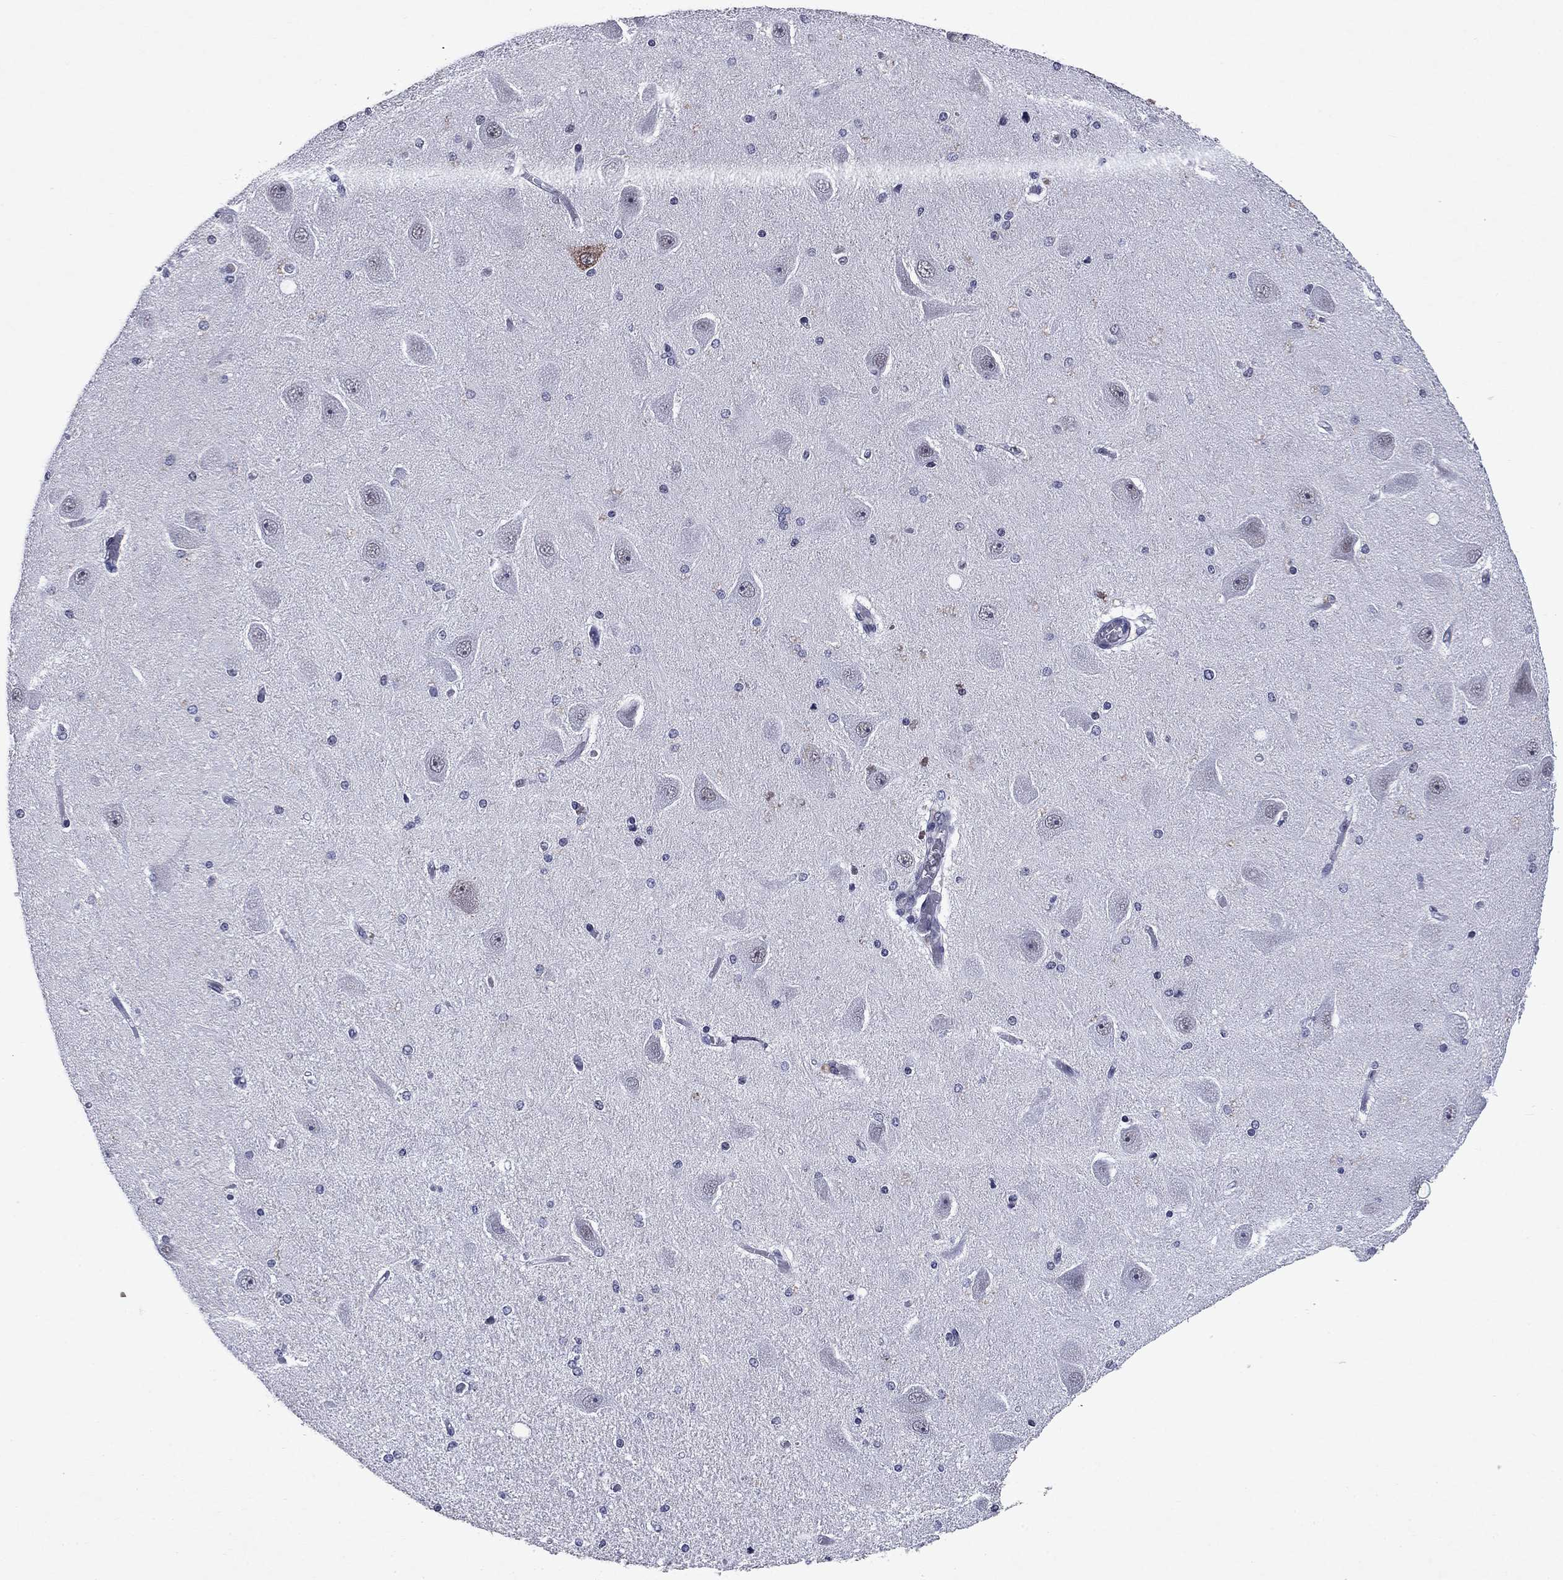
{"staining": {"intensity": "negative", "quantity": "none", "location": "none"}, "tissue": "hippocampus", "cell_type": "Glial cells", "image_type": "normal", "snomed": [{"axis": "morphology", "description": "Normal tissue, NOS"}, {"axis": "topography", "description": "Hippocampus"}], "caption": "This is an immunohistochemistry (IHC) micrograph of unremarkable human hippocampus. There is no positivity in glial cells.", "gene": "ECM1", "patient": {"sex": "female", "age": 54}}